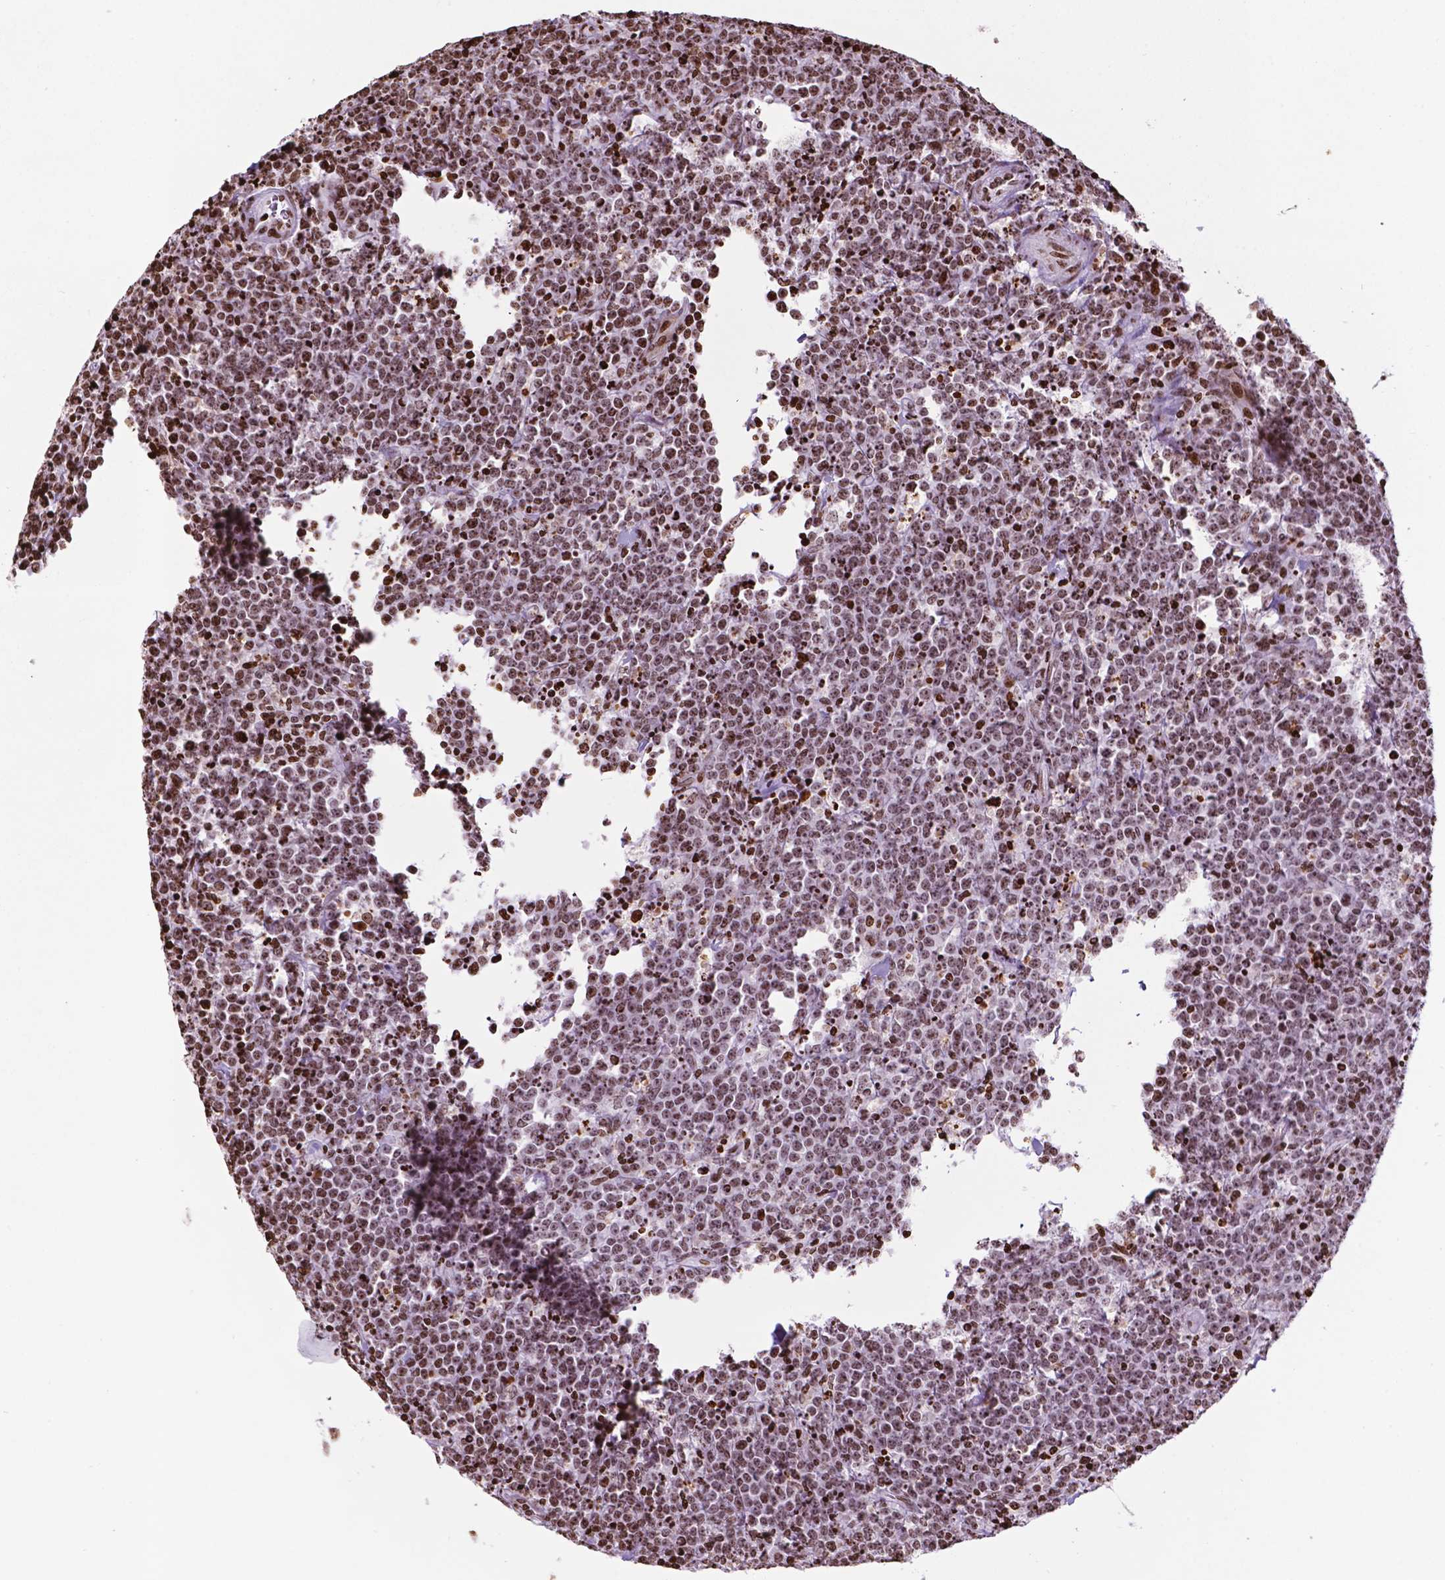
{"staining": {"intensity": "strong", "quantity": ">75%", "location": "nuclear"}, "tissue": "lymphoma", "cell_type": "Tumor cells", "image_type": "cancer", "snomed": [{"axis": "morphology", "description": "Malignant lymphoma, non-Hodgkin's type, High grade"}, {"axis": "topography", "description": "Small intestine"}], "caption": "Protein expression analysis of malignant lymphoma, non-Hodgkin's type (high-grade) reveals strong nuclear staining in approximately >75% of tumor cells.", "gene": "TMEM250", "patient": {"sex": "female", "age": 56}}